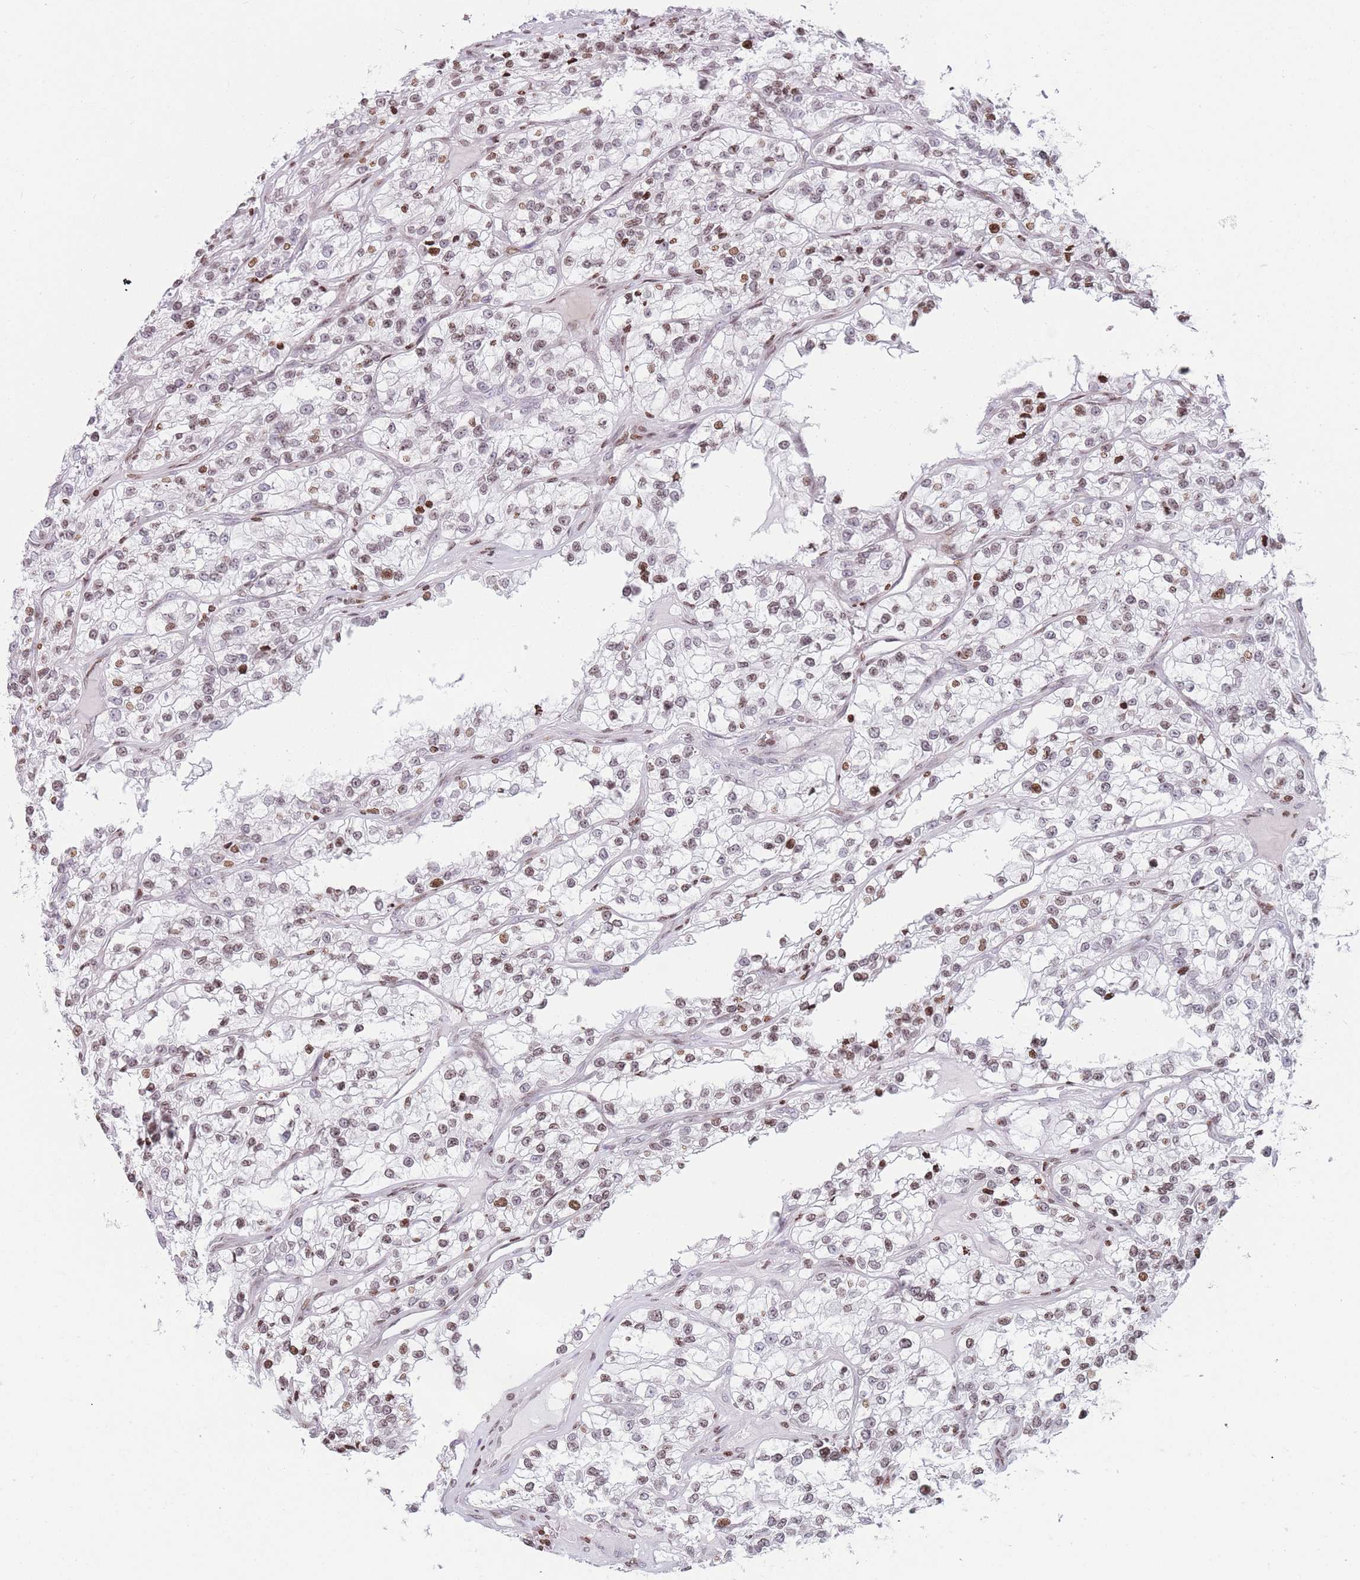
{"staining": {"intensity": "moderate", "quantity": ">75%", "location": "nuclear"}, "tissue": "renal cancer", "cell_type": "Tumor cells", "image_type": "cancer", "snomed": [{"axis": "morphology", "description": "Adenocarcinoma, NOS"}, {"axis": "topography", "description": "Kidney"}], "caption": "Human renal cancer (adenocarcinoma) stained with a brown dye exhibits moderate nuclear positive positivity in approximately >75% of tumor cells.", "gene": "AK9", "patient": {"sex": "female", "age": 57}}